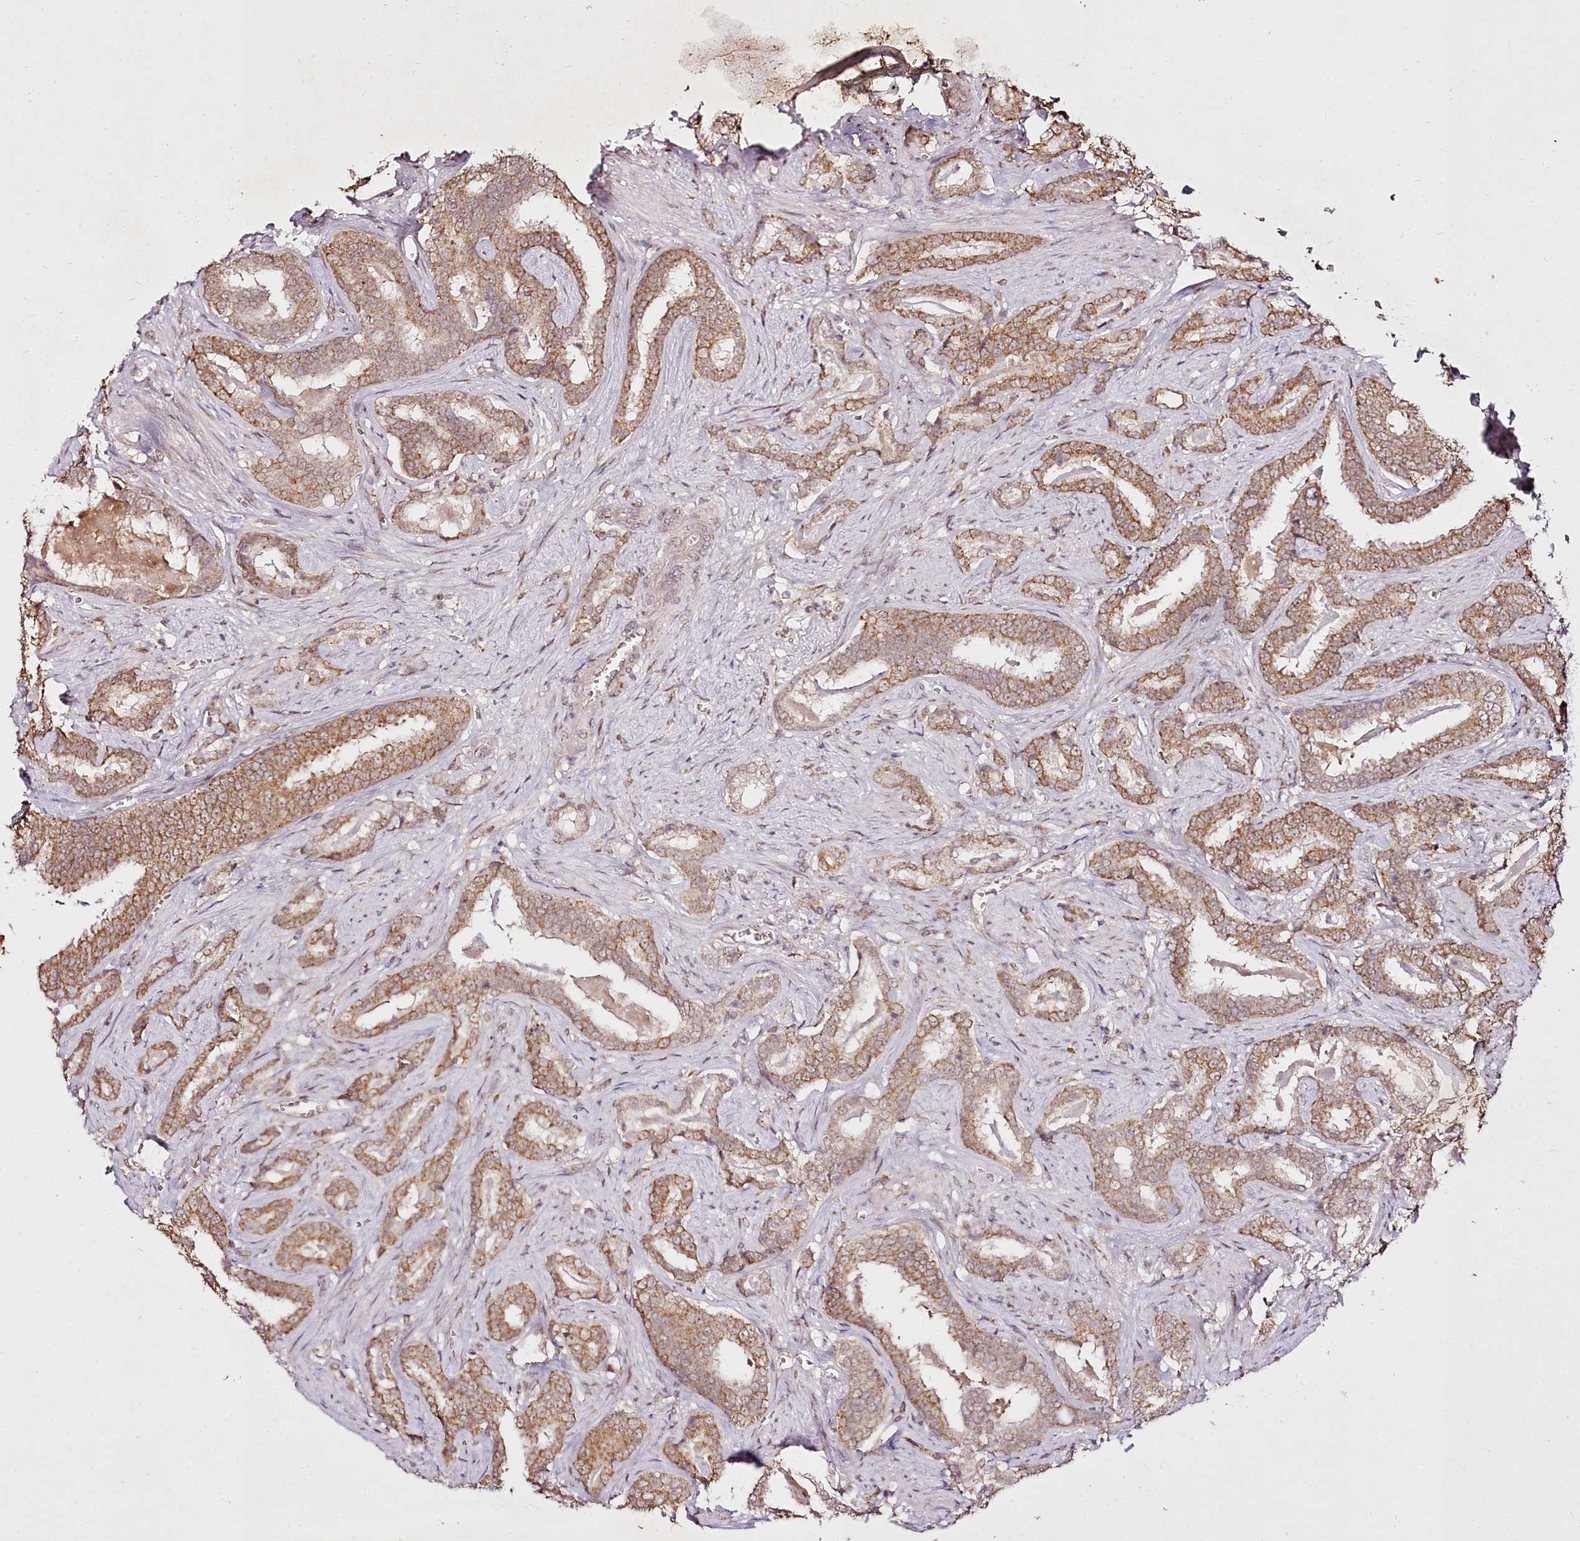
{"staining": {"intensity": "moderate", "quantity": ">75%", "location": "cytoplasmic/membranous"}, "tissue": "prostate cancer", "cell_type": "Tumor cells", "image_type": "cancer", "snomed": [{"axis": "morphology", "description": "Adenocarcinoma, High grade"}, {"axis": "topography", "description": "Prostate"}], "caption": "Prostate cancer stained with DAB immunohistochemistry (IHC) shows medium levels of moderate cytoplasmic/membranous staining in approximately >75% of tumor cells. (Stains: DAB in brown, nuclei in blue, Microscopy: brightfield microscopy at high magnification).", "gene": "EDIL3", "patient": {"sex": "male", "age": 67}}